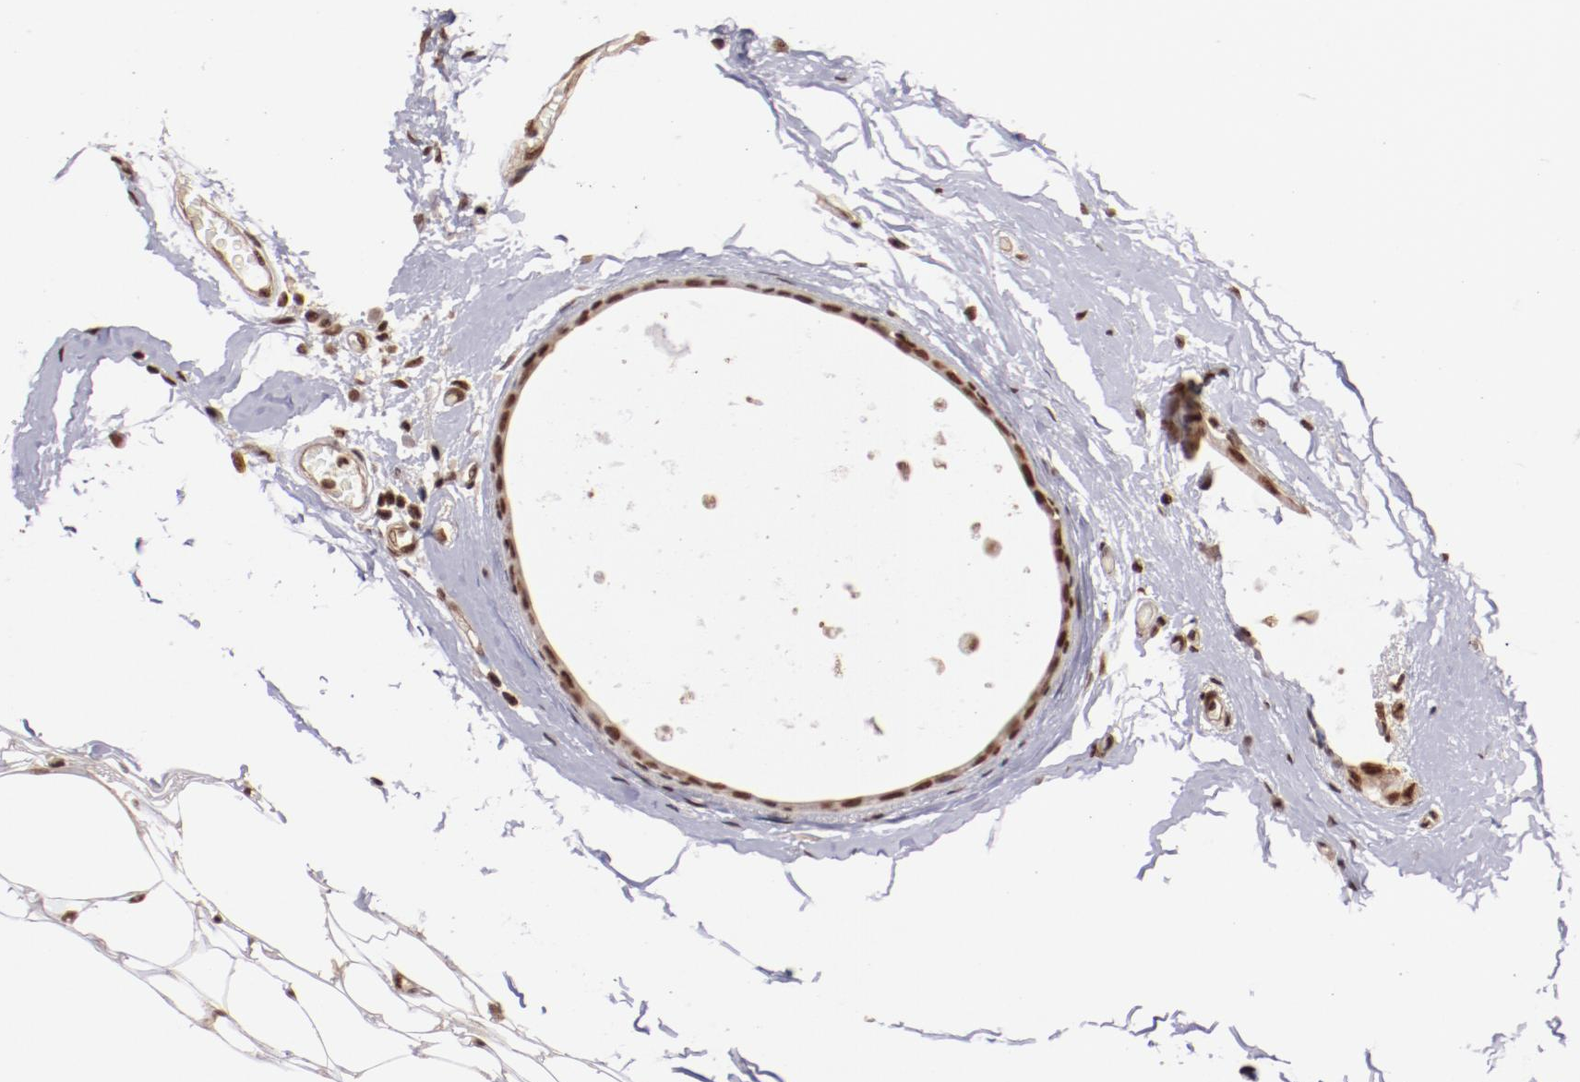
{"staining": {"intensity": "moderate", "quantity": ">75%", "location": "nuclear"}, "tissue": "breast cancer", "cell_type": "Tumor cells", "image_type": "cancer", "snomed": [{"axis": "morphology", "description": "Lobular carcinoma"}, {"axis": "topography", "description": "Breast"}], "caption": "Immunohistochemical staining of human breast cancer (lobular carcinoma) exhibits medium levels of moderate nuclear expression in about >75% of tumor cells. (Brightfield microscopy of DAB IHC at high magnification).", "gene": "STAG2", "patient": {"sex": "female", "age": 55}}